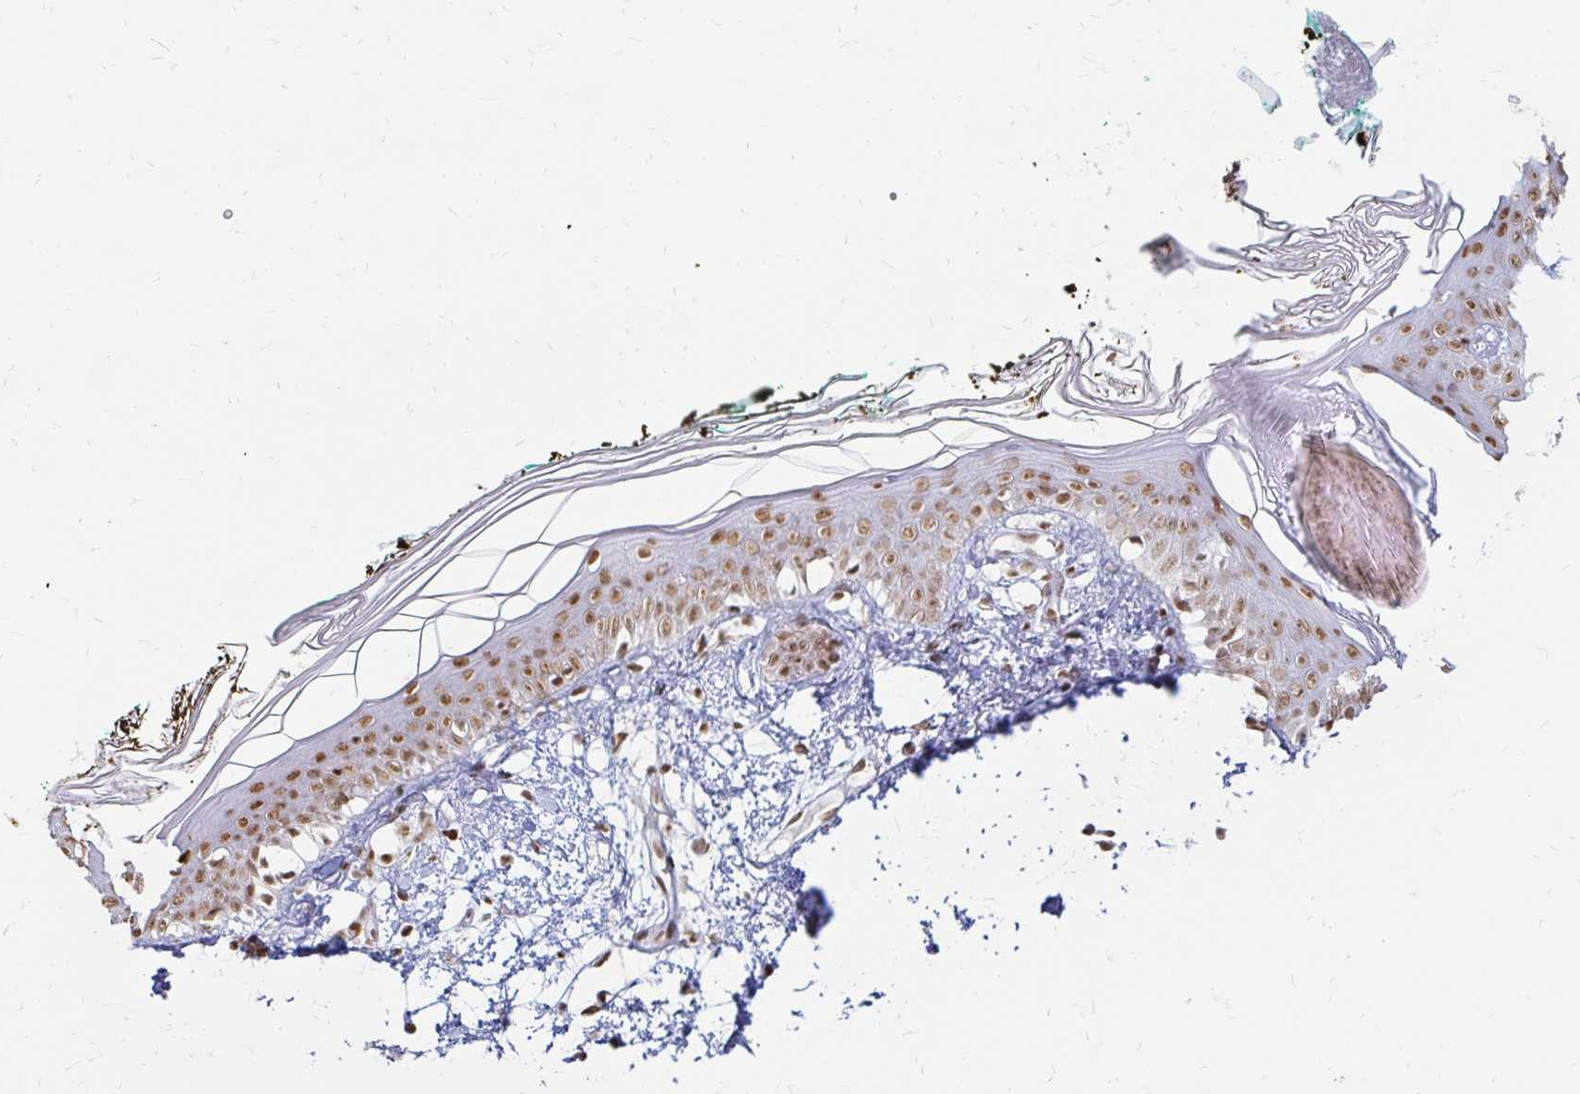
{"staining": {"intensity": "moderate", "quantity": ">75%", "location": "nuclear"}, "tissue": "skin", "cell_type": "Fibroblasts", "image_type": "normal", "snomed": [{"axis": "morphology", "description": "Normal tissue, NOS"}, {"axis": "topography", "description": "Skin"}], "caption": "Immunohistochemical staining of unremarkable human skin exhibits >75% levels of moderate nuclear protein positivity in about >75% of fibroblasts. (brown staining indicates protein expression, while blue staining denotes nuclei).", "gene": "HNRNPU", "patient": {"sex": "female", "age": 34}}